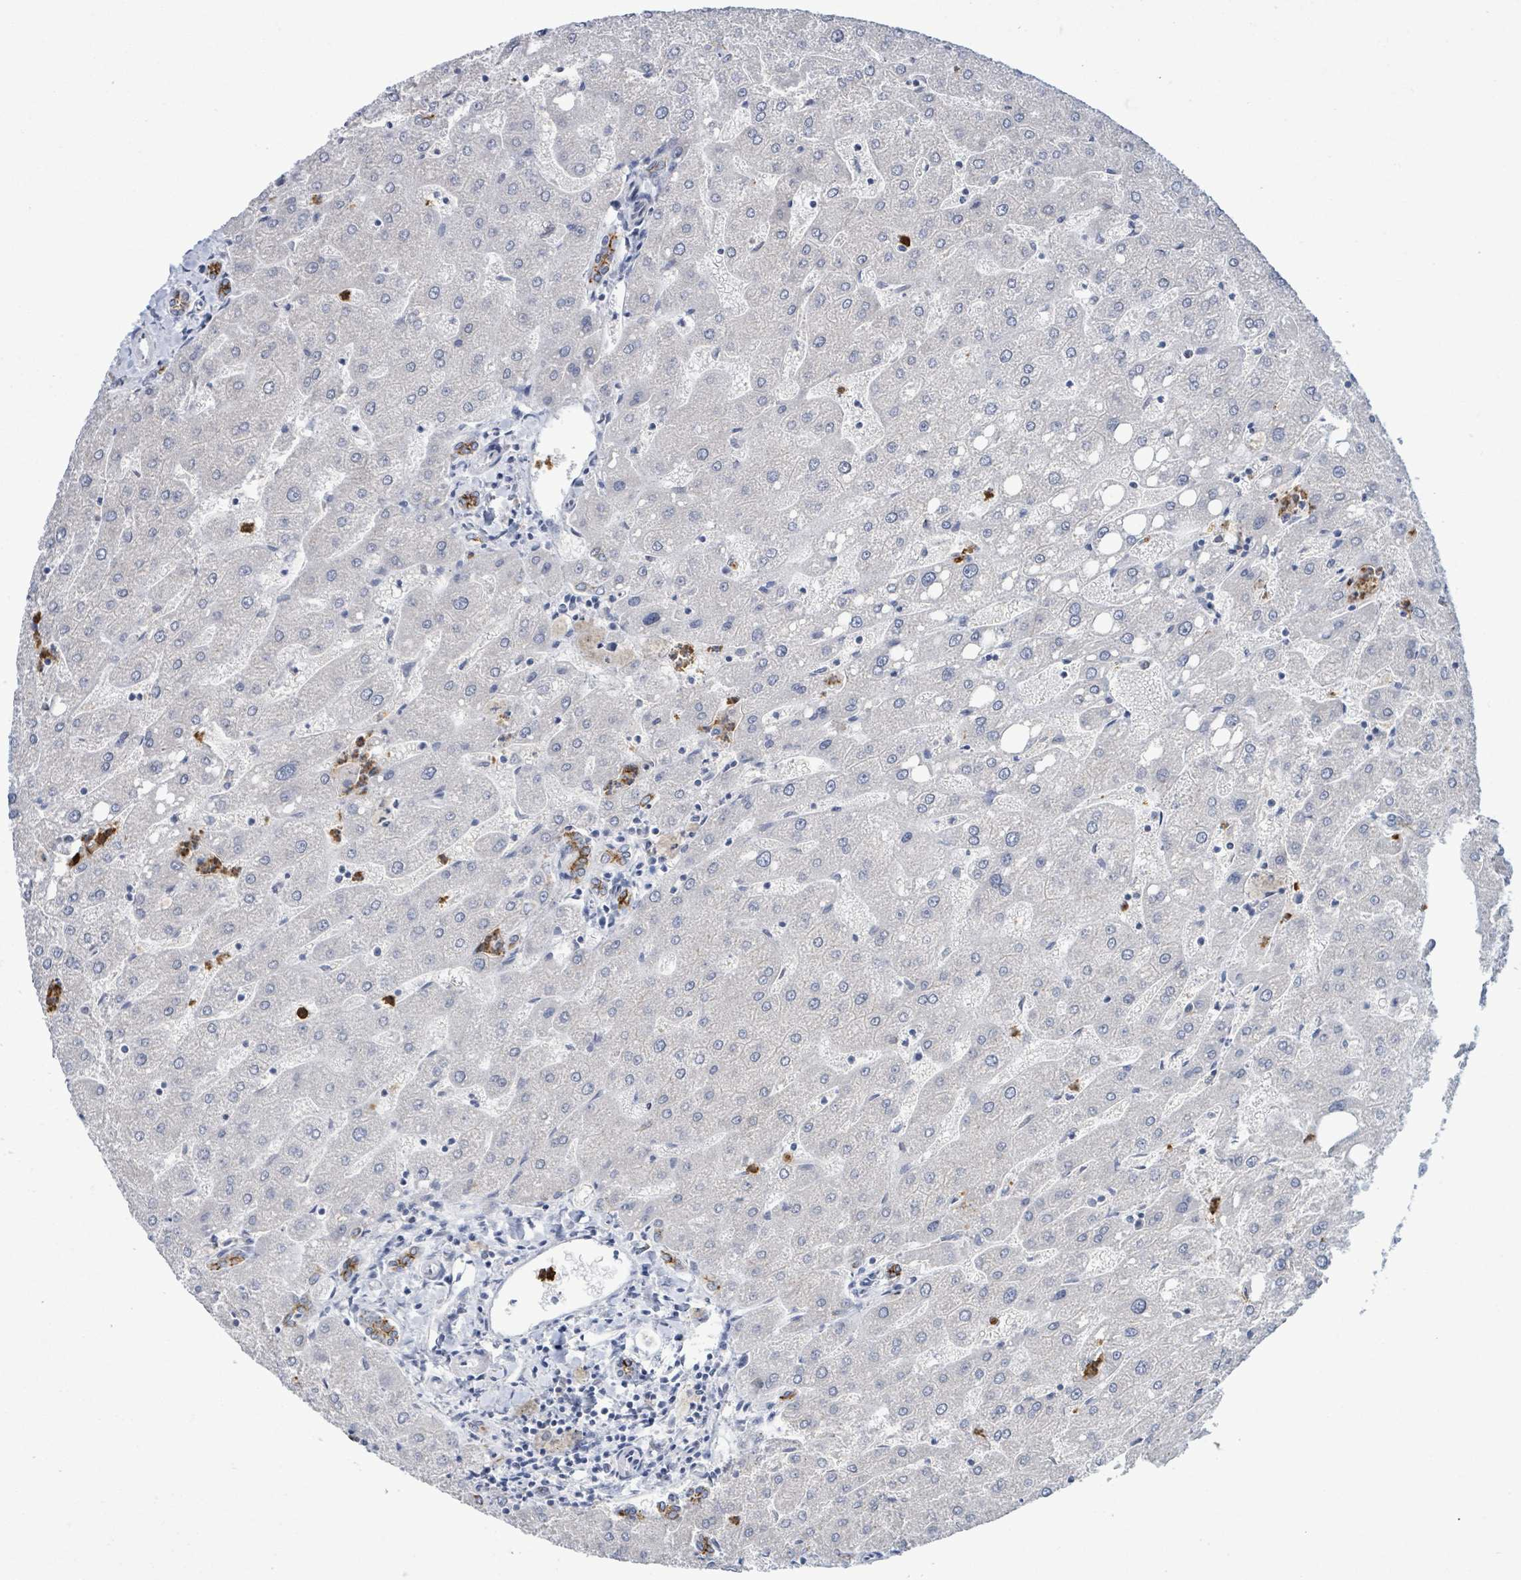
{"staining": {"intensity": "moderate", "quantity": ">75%", "location": "cytoplasmic/membranous"}, "tissue": "liver", "cell_type": "Cholangiocytes", "image_type": "normal", "snomed": [{"axis": "morphology", "description": "Normal tissue, NOS"}, {"axis": "topography", "description": "Liver"}], "caption": "Immunohistochemistry of normal liver reveals medium levels of moderate cytoplasmic/membranous staining in approximately >75% of cholangiocytes.", "gene": "LCLAT1", "patient": {"sex": "male", "age": 67}}